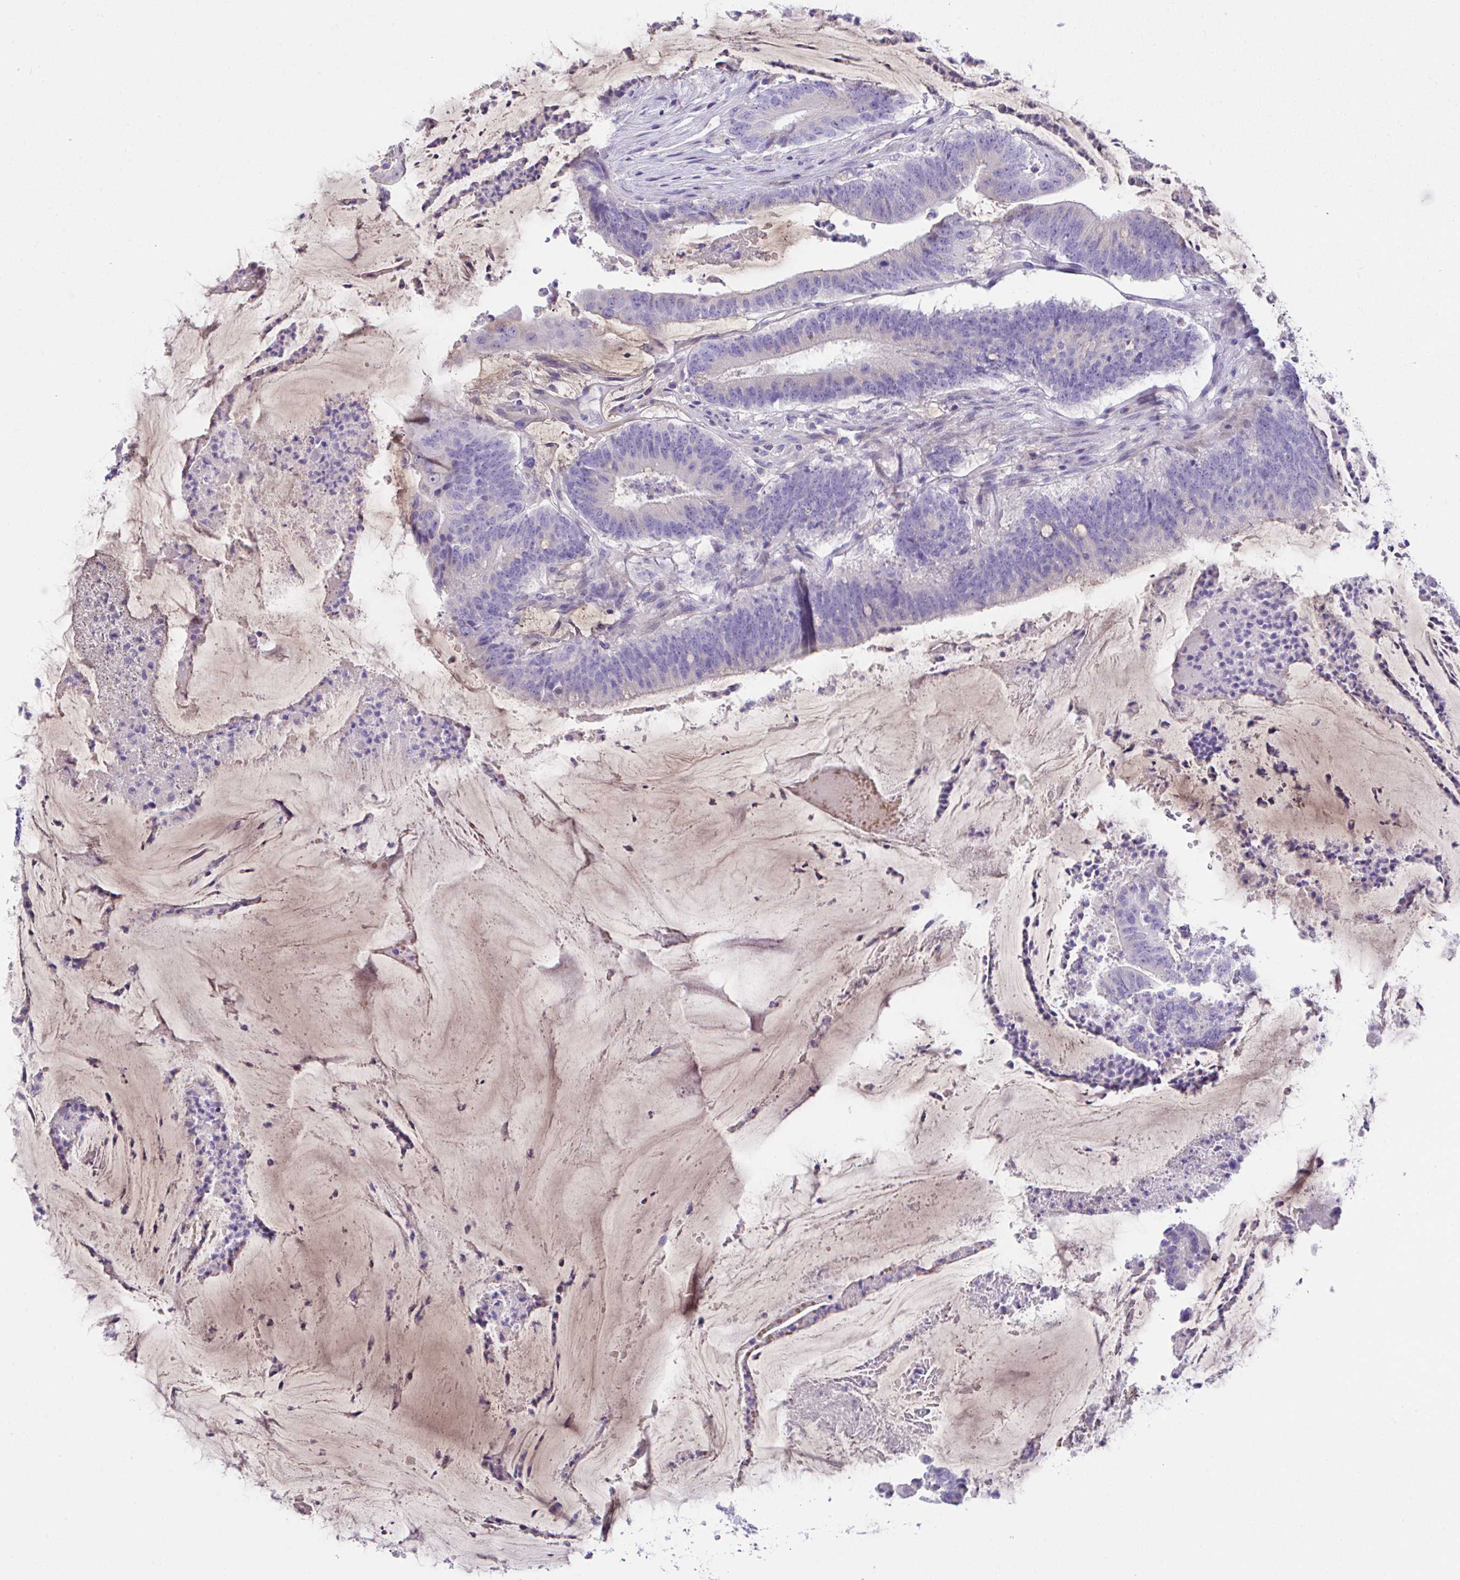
{"staining": {"intensity": "negative", "quantity": "none", "location": "none"}, "tissue": "colorectal cancer", "cell_type": "Tumor cells", "image_type": "cancer", "snomed": [{"axis": "morphology", "description": "Adenocarcinoma, NOS"}, {"axis": "topography", "description": "Colon"}], "caption": "Immunohistochemical staining of human colorectal adenocarcinoma displays no significant positivity in tumor cells.", "gene": "SLC16A6", "patient": {"sex": "female", "age": 43}}